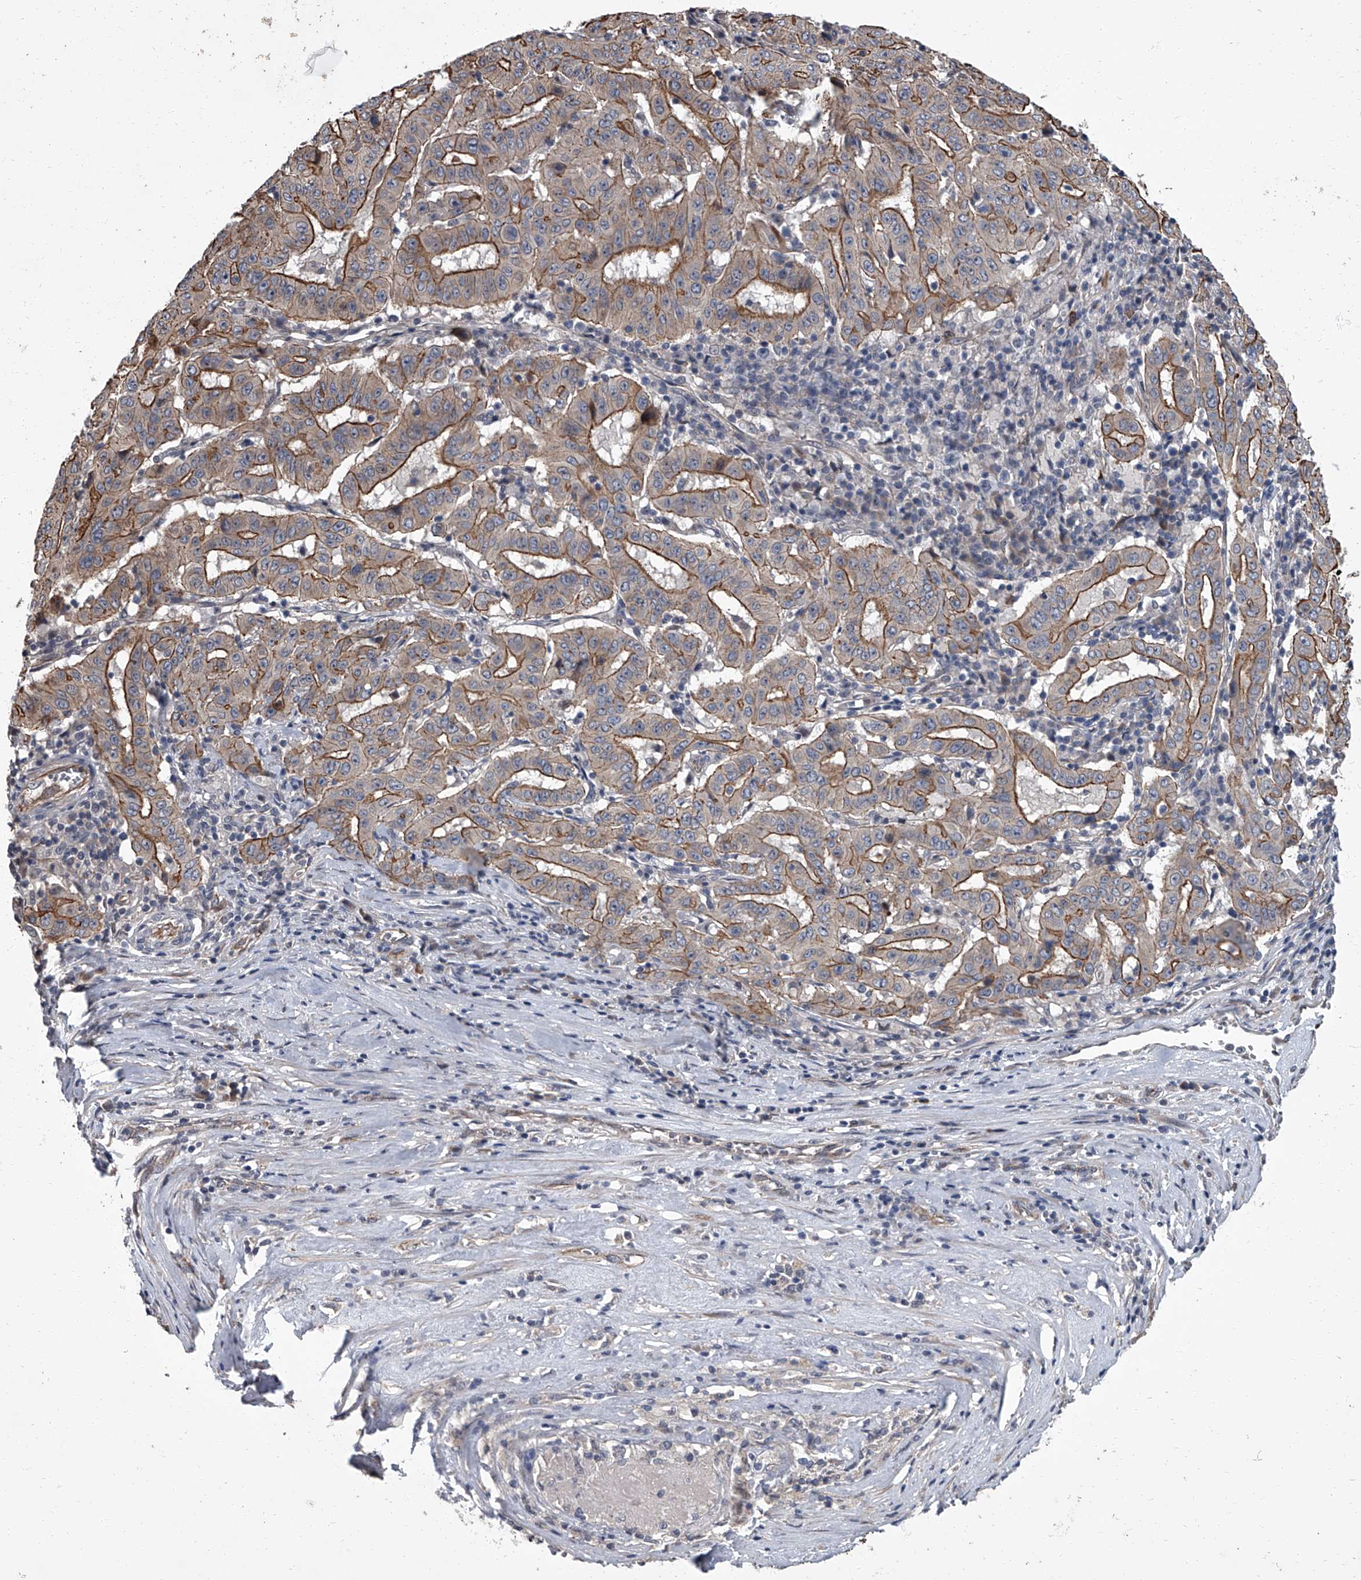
{"staining": {"intensity": "moderate", "quantity": ">75%", "location": "cytoplasmic/membranous"}, "tissue": "pancreatic cancer", "cell_type": "Tumor cells", "image_type": "cancer", "snomed": [{"axis": "morphology", "description": "Adenocarcinoma, NOS"}, {"axis": "topography", "description": "Pancreas"}], "caption": "Tumor cells exhibit medium levels of moderate cytoplasmic/membranous positivity in approximately >75% of cells in human pancreatic cancer.", "gene": "SIRT4", "patient": {"sex": "male", "age": 63}}